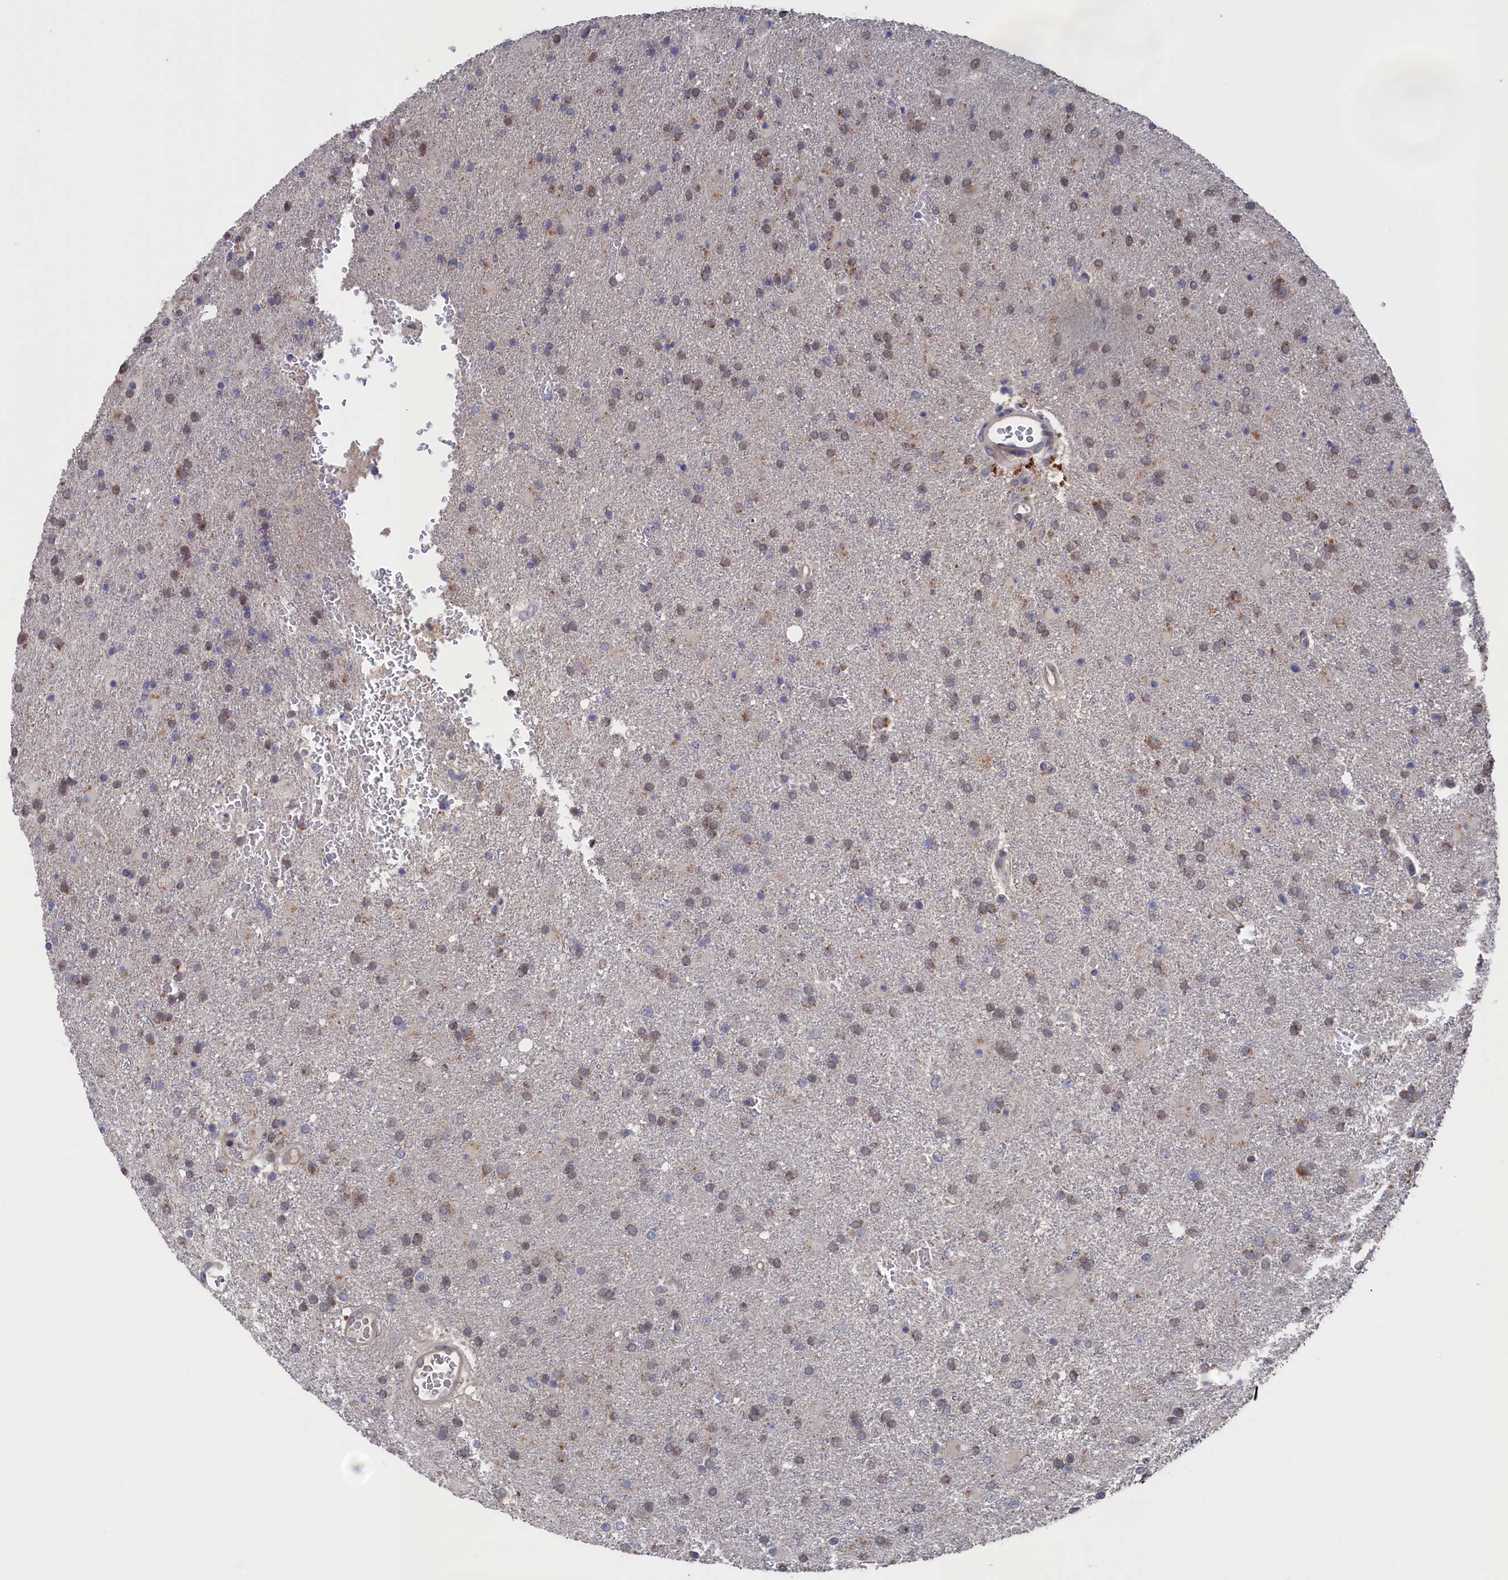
{"staining": {"intensity": "weak", "quantity": "<25%", "location": "cytoplasmic/membranous"}, "tissue": "glioma", "cell_type": "Tumor cells", "image_type": "cancer", "snomed": [{"axis": "morphology", "description": "Glioma, malignant, High grade"}, {"axis": "topography", "description": "Brain"}], "caption": "Glioma was stained to show a protein in brown. There is no significant expression in tumor cells.", "gene": "NUTF2", "patient": {"sex": "female", "age": 74}}